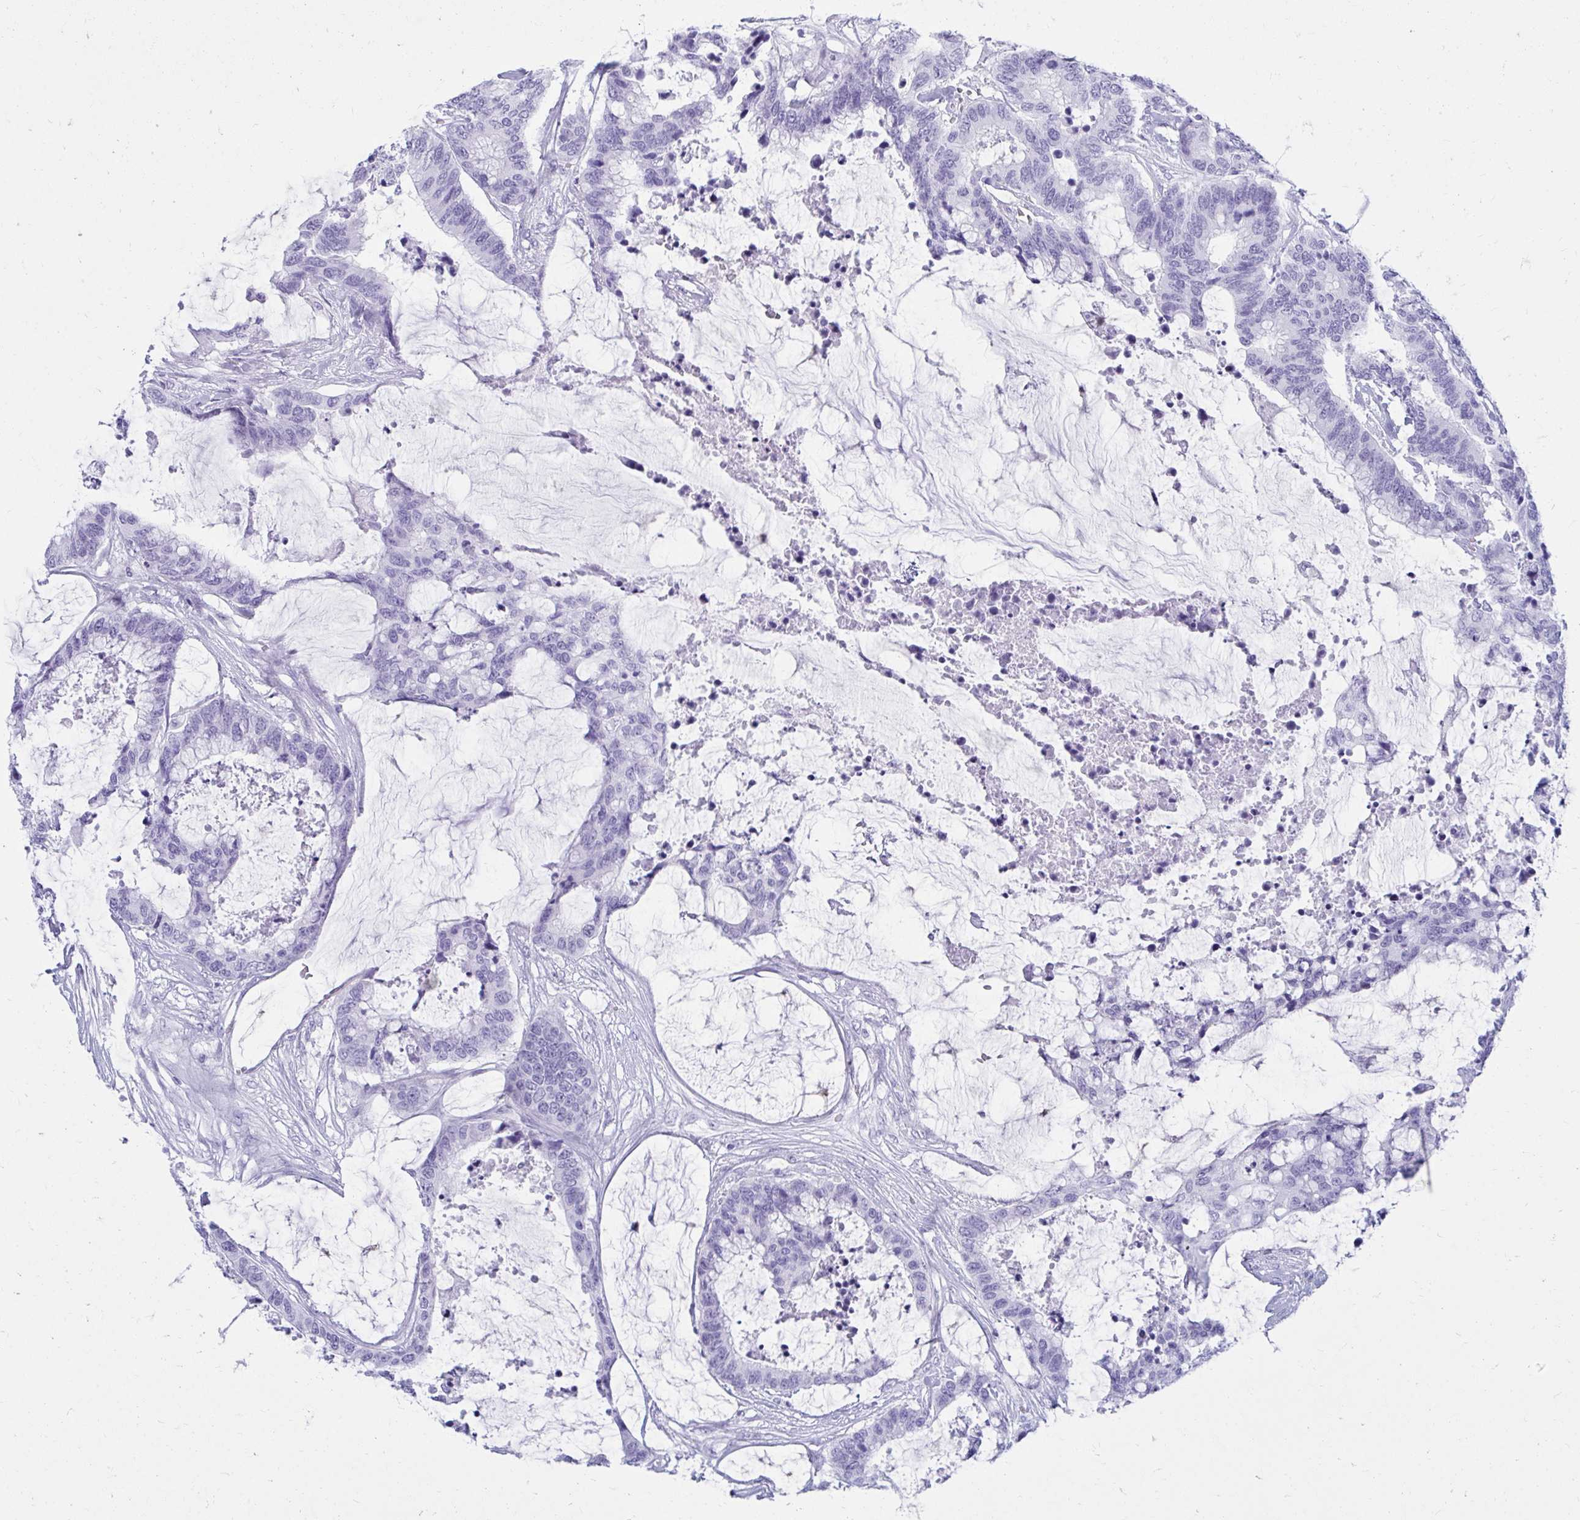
{"staining": {"intensity": "negative", "quantity": "none", "location": "none"}, "tissue": "colorectal cancer", "cell_type": "Tumor cells", "image_type": "cancer", "snomed": [{"axis": "morphology", "description": "Adenocarcinoma, NOS"}, {"axis": "topography", "description": "Rectum"}], "caption": "Colorectal cancer (adenocarcinoma) was stained to show a protein in brown. There is no significant positivity in tumor cells. (Stains: DAB (3,3'-diaminobenzidine) IHC with hematoxylin counter stain, Microscopy: brightfield microscopy at high magnification).", "gene": "OR10R2", "patient": {"sex": "female", "age": 59}}